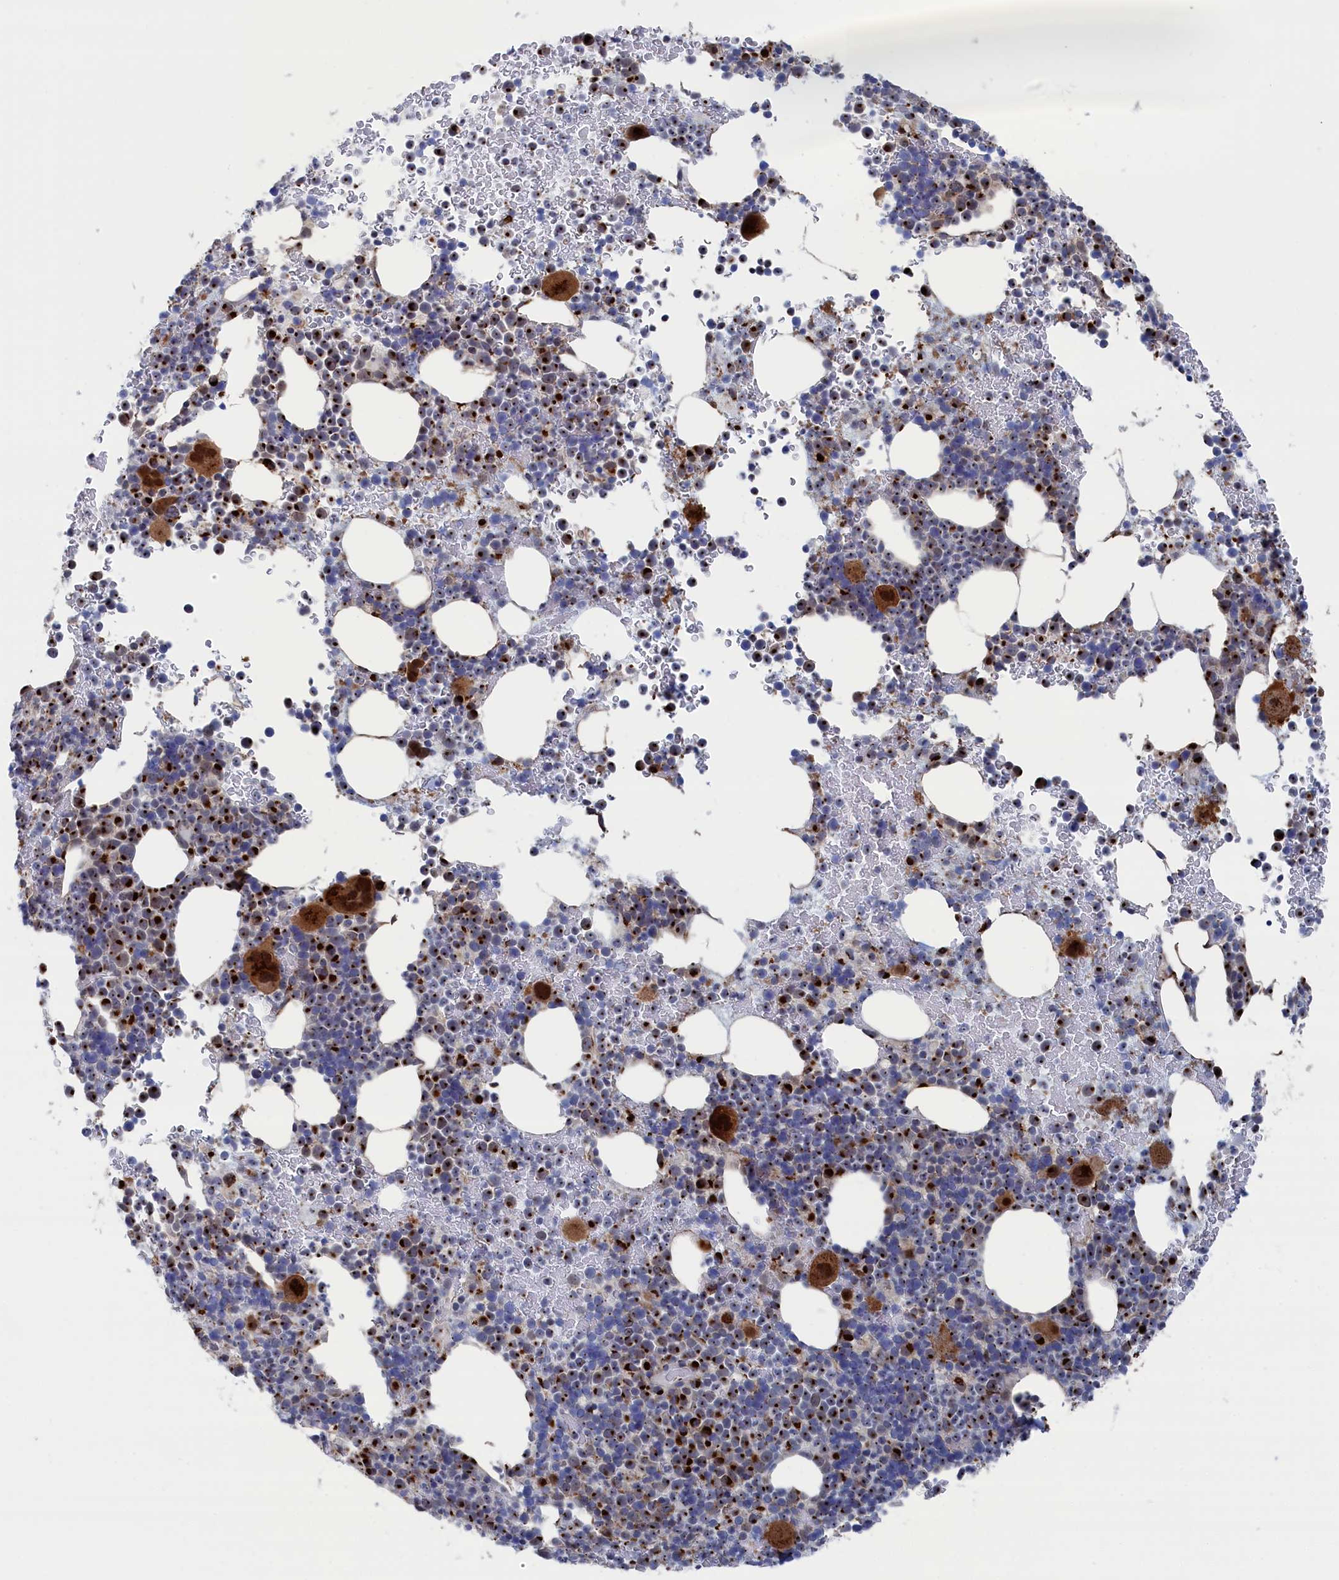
{"staining": {"intensity": "strong", "quantity": "25%-75%", "location": "cytoplasmic/membranous,nuclear"}, "tissue": "bone marrow", "cell_type": "Hematopoietic cells", "image_type": "normal", "snomed": [{"axis": "morphology", "description": "Normal tissue, NOS"}, {"axis": "topography", "description": "Bone marrow"}], "caption": "Immunohistochemical staining of benign bone marrow shows strong cytoplasmic/membranous,nuclear protein staining in about 25%-75% of hematopoietic cells.", "gene": "IRX1", "patient": {"sex": "female", "age": 82}}